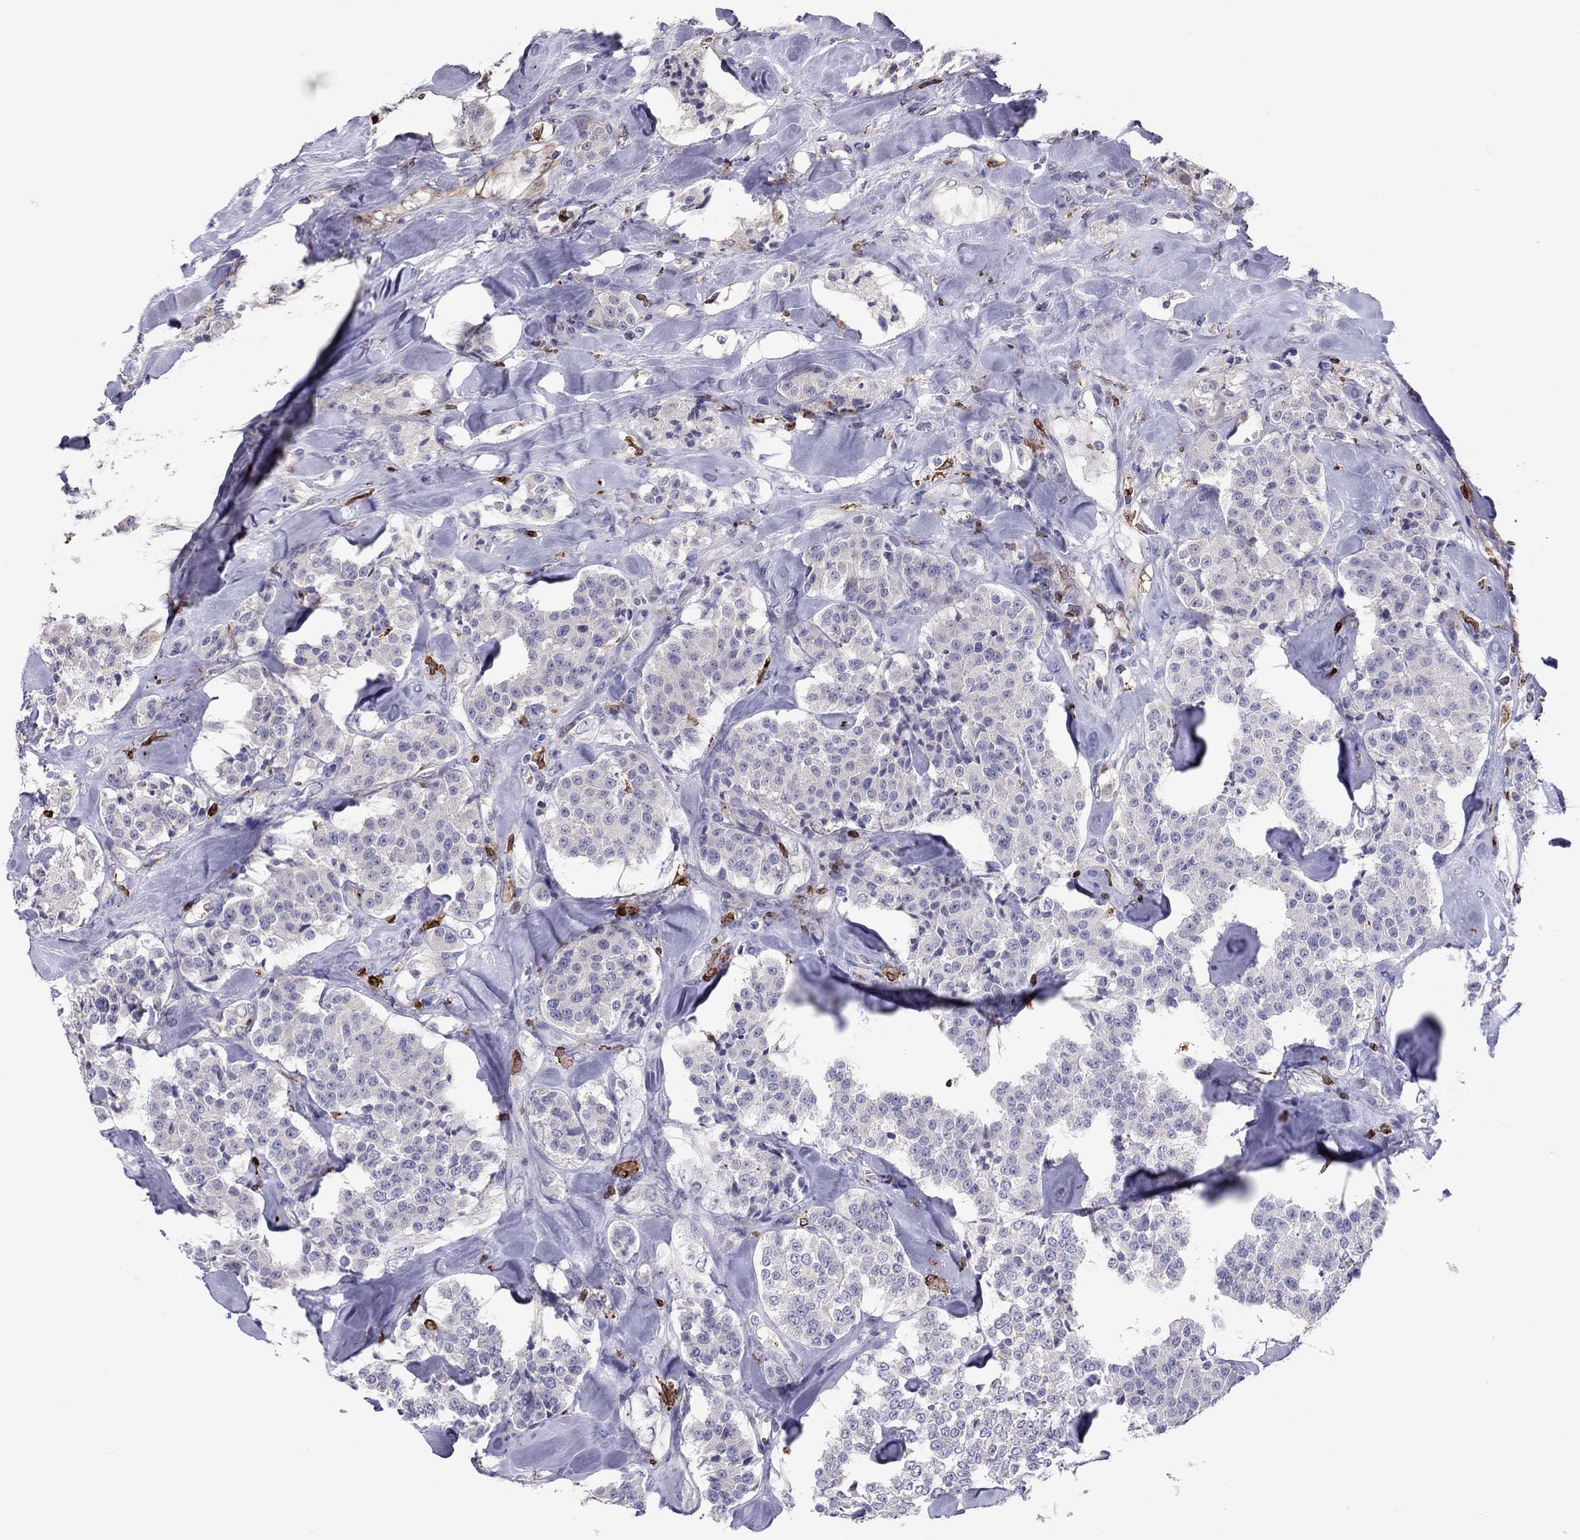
{"staining": {"intensity": "negative", "quantity": "none", "location": "none"}, "tissue": "carcinoid", "cell_type": "Tumor cells", "image_type": "cancer", "snomed": [{"axis": "morphology", "description": "Carcinoid, malignant, NOS"}, {"axis": "topography", "description": "Pancreas"}], "caption": "Tumor cells show no significant expression in carcinoid. Nuclei are stained in blue.", "gene": "ADORA2A", "patient": {"sex": "male", "age": 41}}